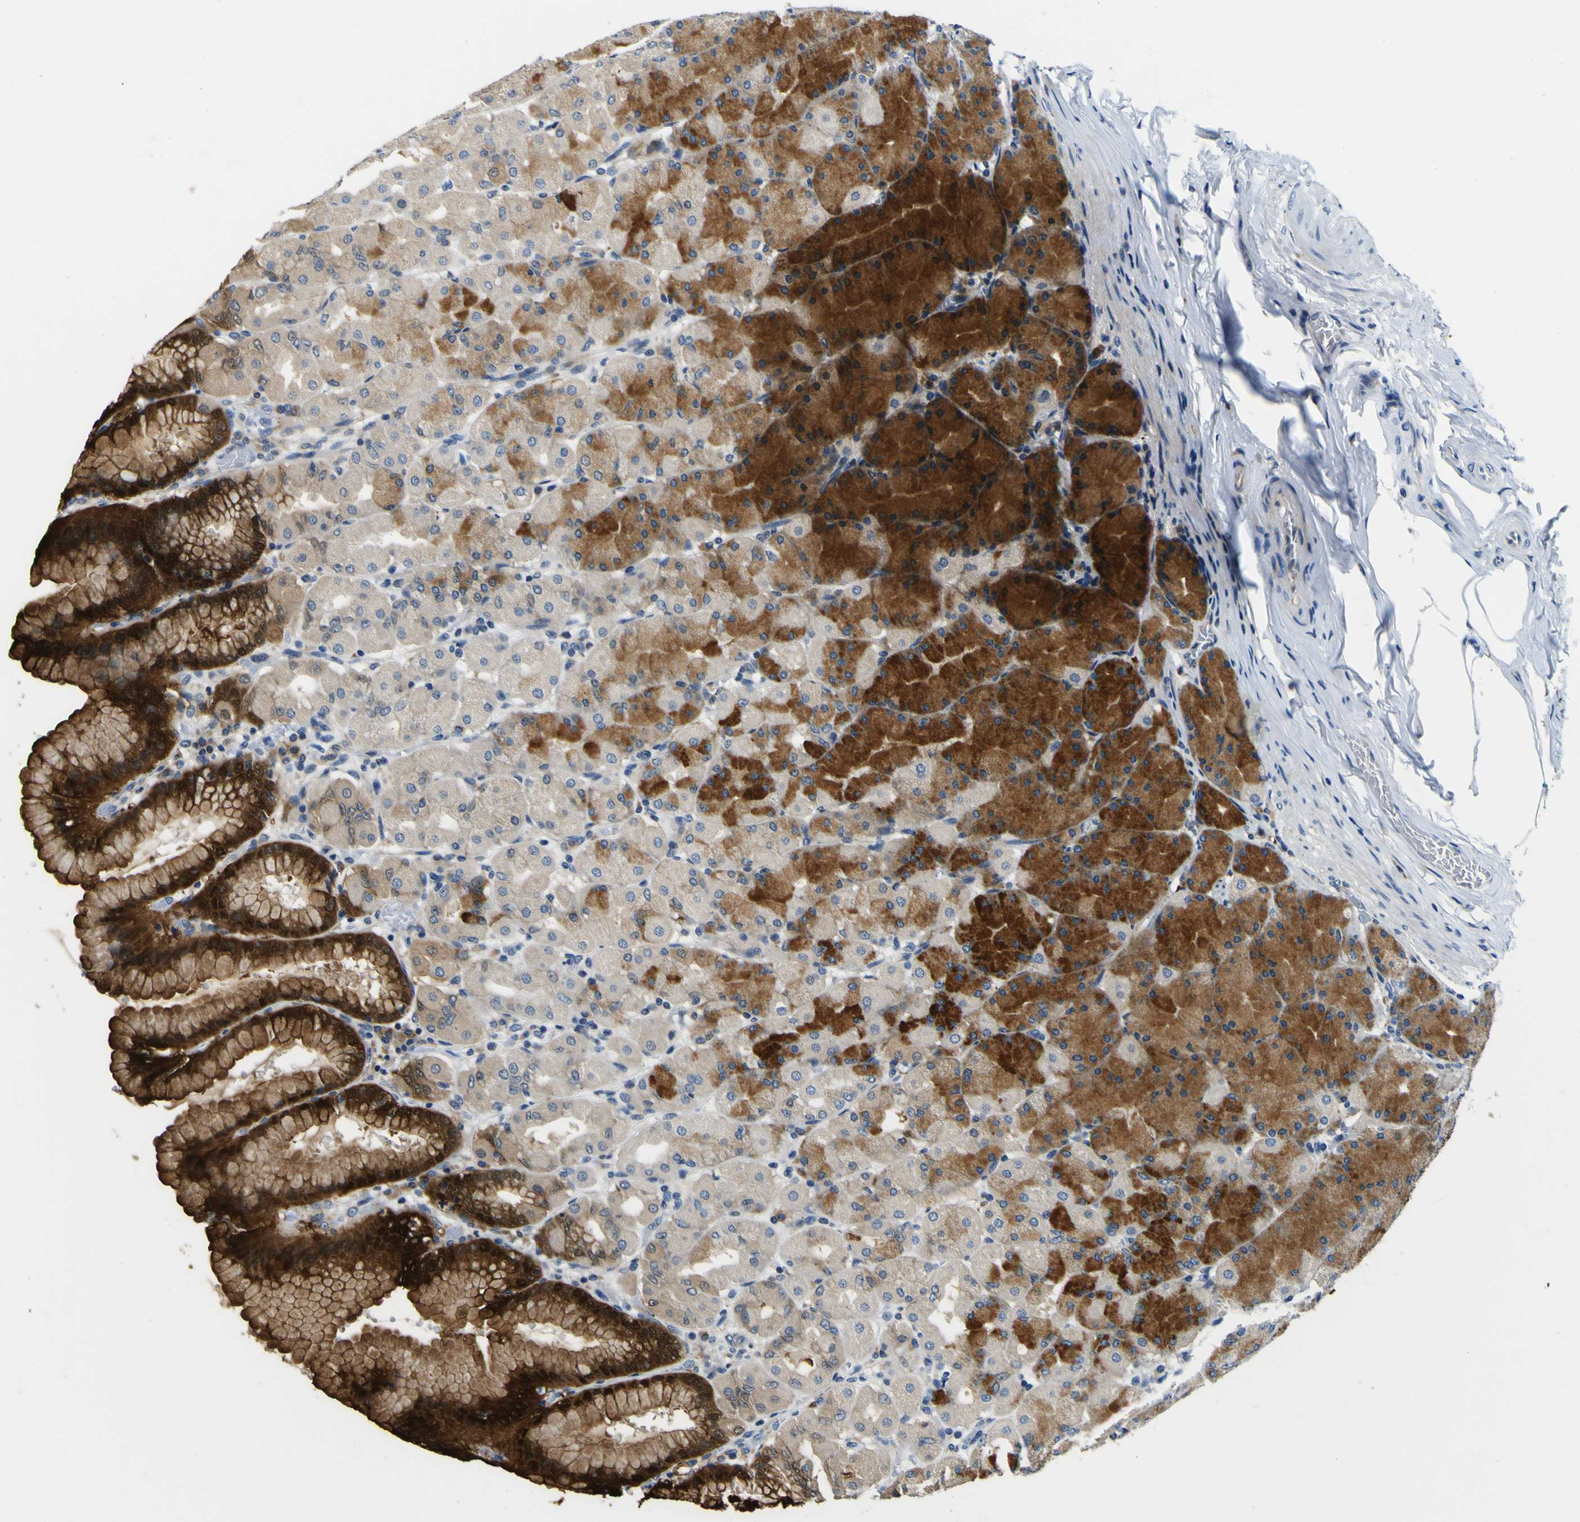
{"staining": {"intensity": "strong", "quantity": "25%-75%", "location": "cytoplasmic/membranous,nuclear"}, "tissue": "stomach", "cell_type": "Glandular cells", "image_type": "normal", "snomed": [{"axis": "morphology", "description": "Normal tissue, NOS"}, {"axis": "topography", "description": "Stomach, upper"}], "caption": "Immunohistochemical staining of benign stomach demonstrates high levels of strong cytoplasmic/membranous,nuclear staining in about 25%-75% of glandular cells. Nuclei are stained in blue.", "gene": "NLRP3", "patient": {"sex": "female", "age": 56}}